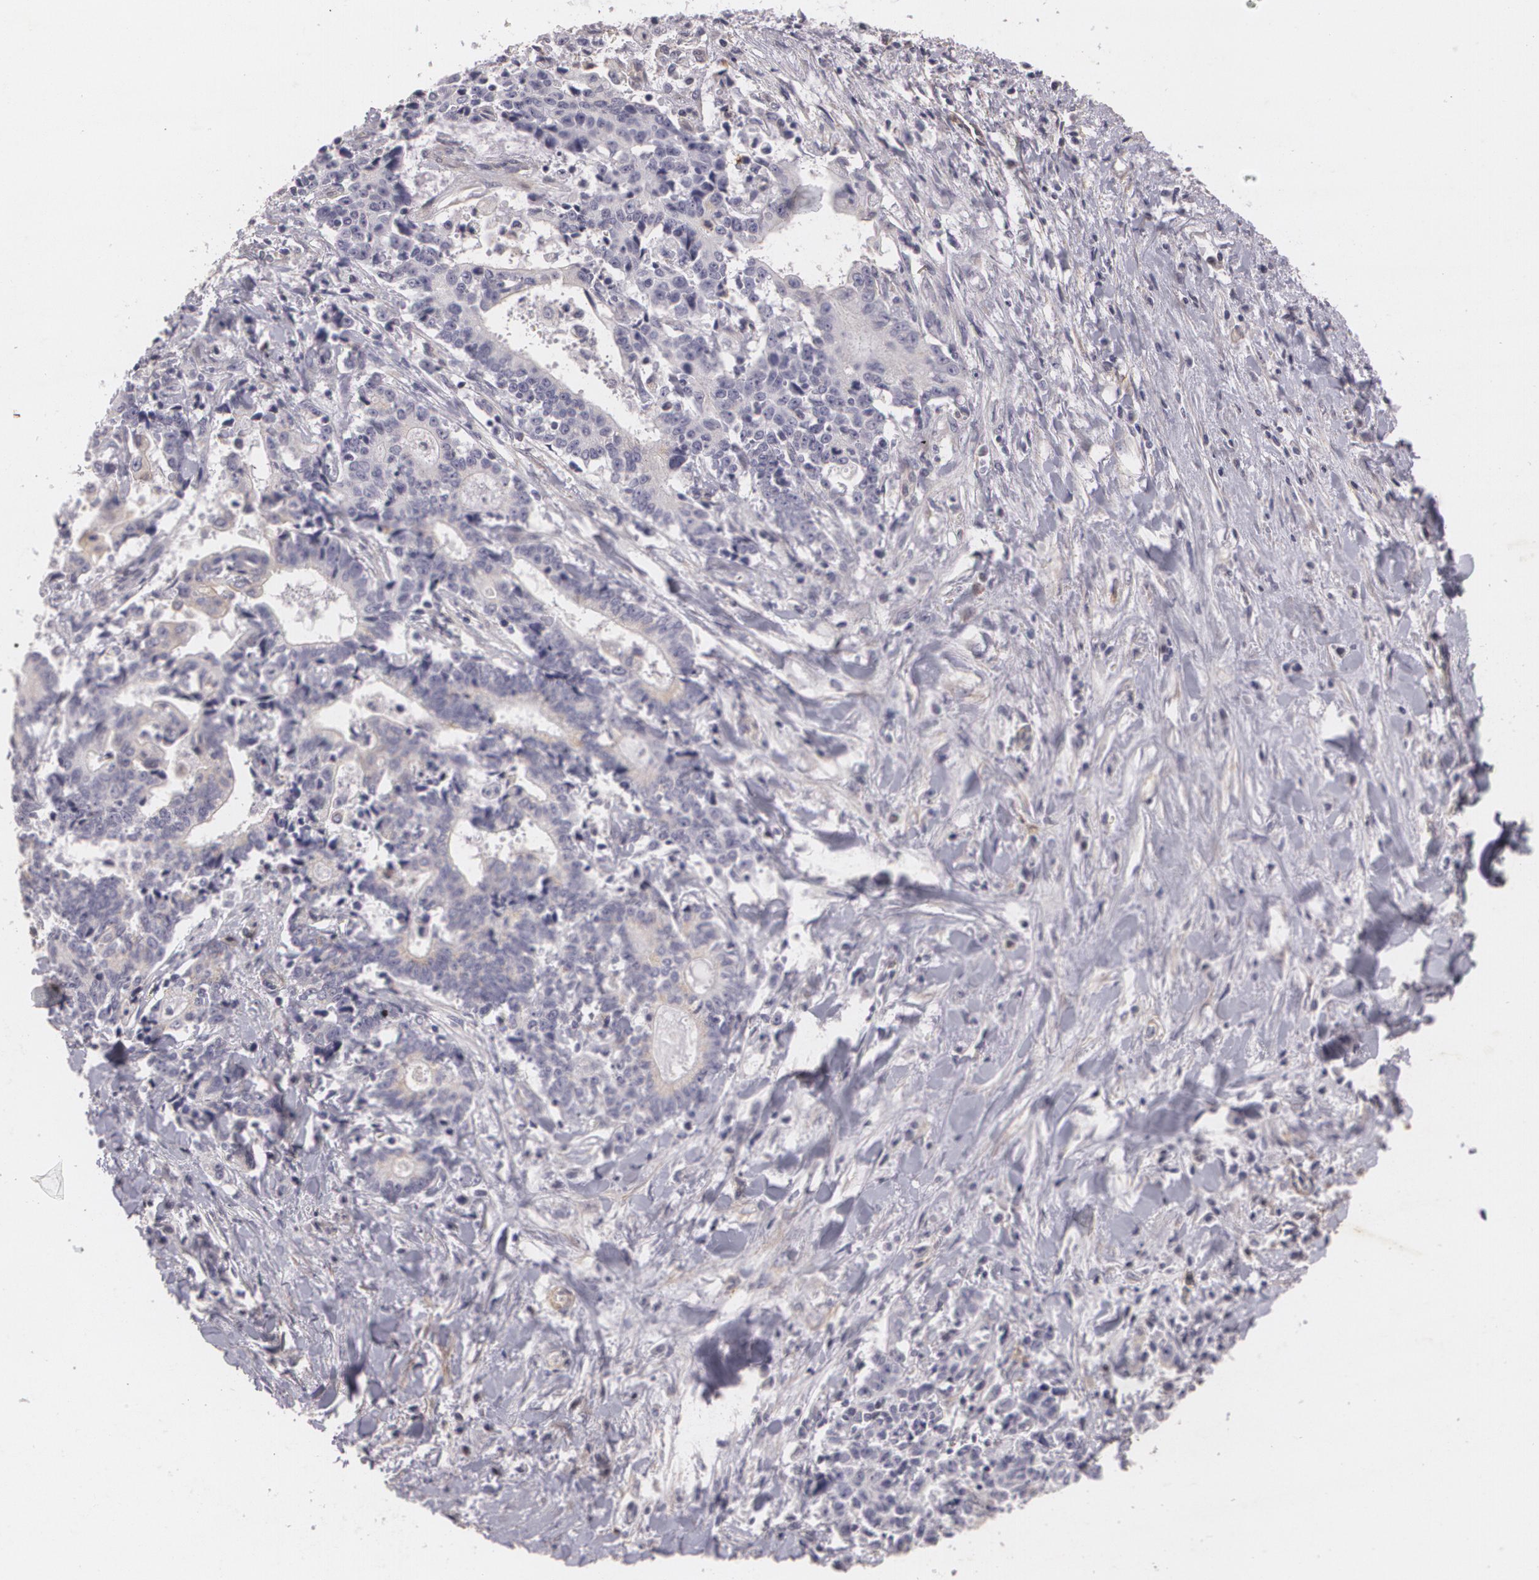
{"staining": {"intensity": "negative", "quantity": "none", "location": "none"}, "tissue": "liver cancer", "cell_type": "Tumor cells", "image_type": "cancer", "snomed": [{"axis": "morphology", "description": "Cholangiocarcinoma"}, {"axis": "topography", "description": "Liver"}], "caption": "Immunohistochemical staining of liver cancer (cholangiocarcinoma) displays no significant expression in tumor cells.", "gene": "KCNA4", "patient": {"sex": "male", "age": 57}}